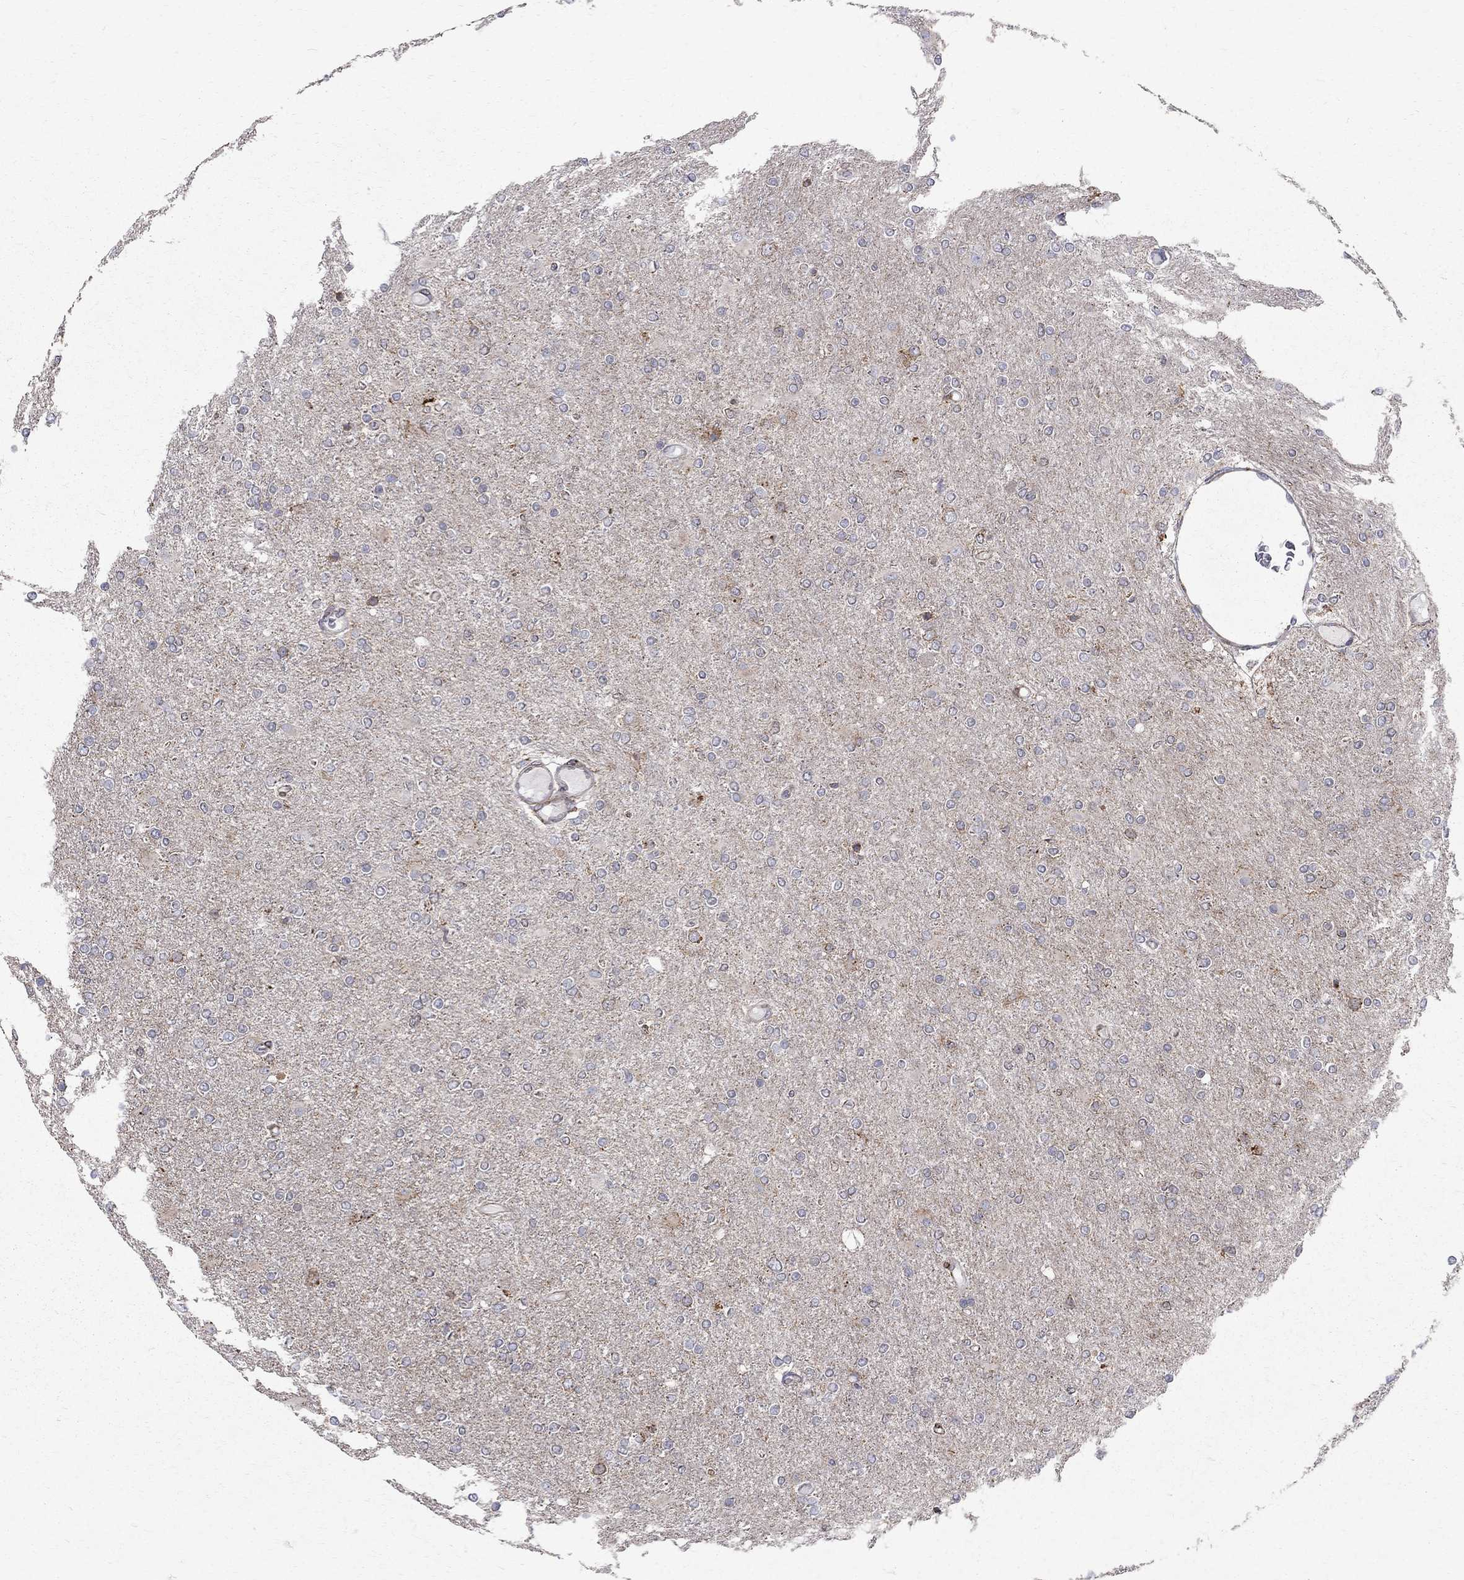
{"staining": {"intensity": "moderate", "quantity": "<25%", "location": "cytoplasmic/membranous"}, "tissue": "glioma", "cell_type": "Tumor cells", "image_type": "cancer", "snomed": [{"axis": "morphology", "description": "Glioma, malignant, High grade"}, {"axis": "topography", "description": "Cerebral cortex"}], "caption": "IHC of glioma displays low levels of moderate cytoplasmic/membranous positivity in about <25% of tumor cells. Nuclei are stained in blue.", "gene": "CAB39L", "patient": {"sex": "male", "age": 70}}